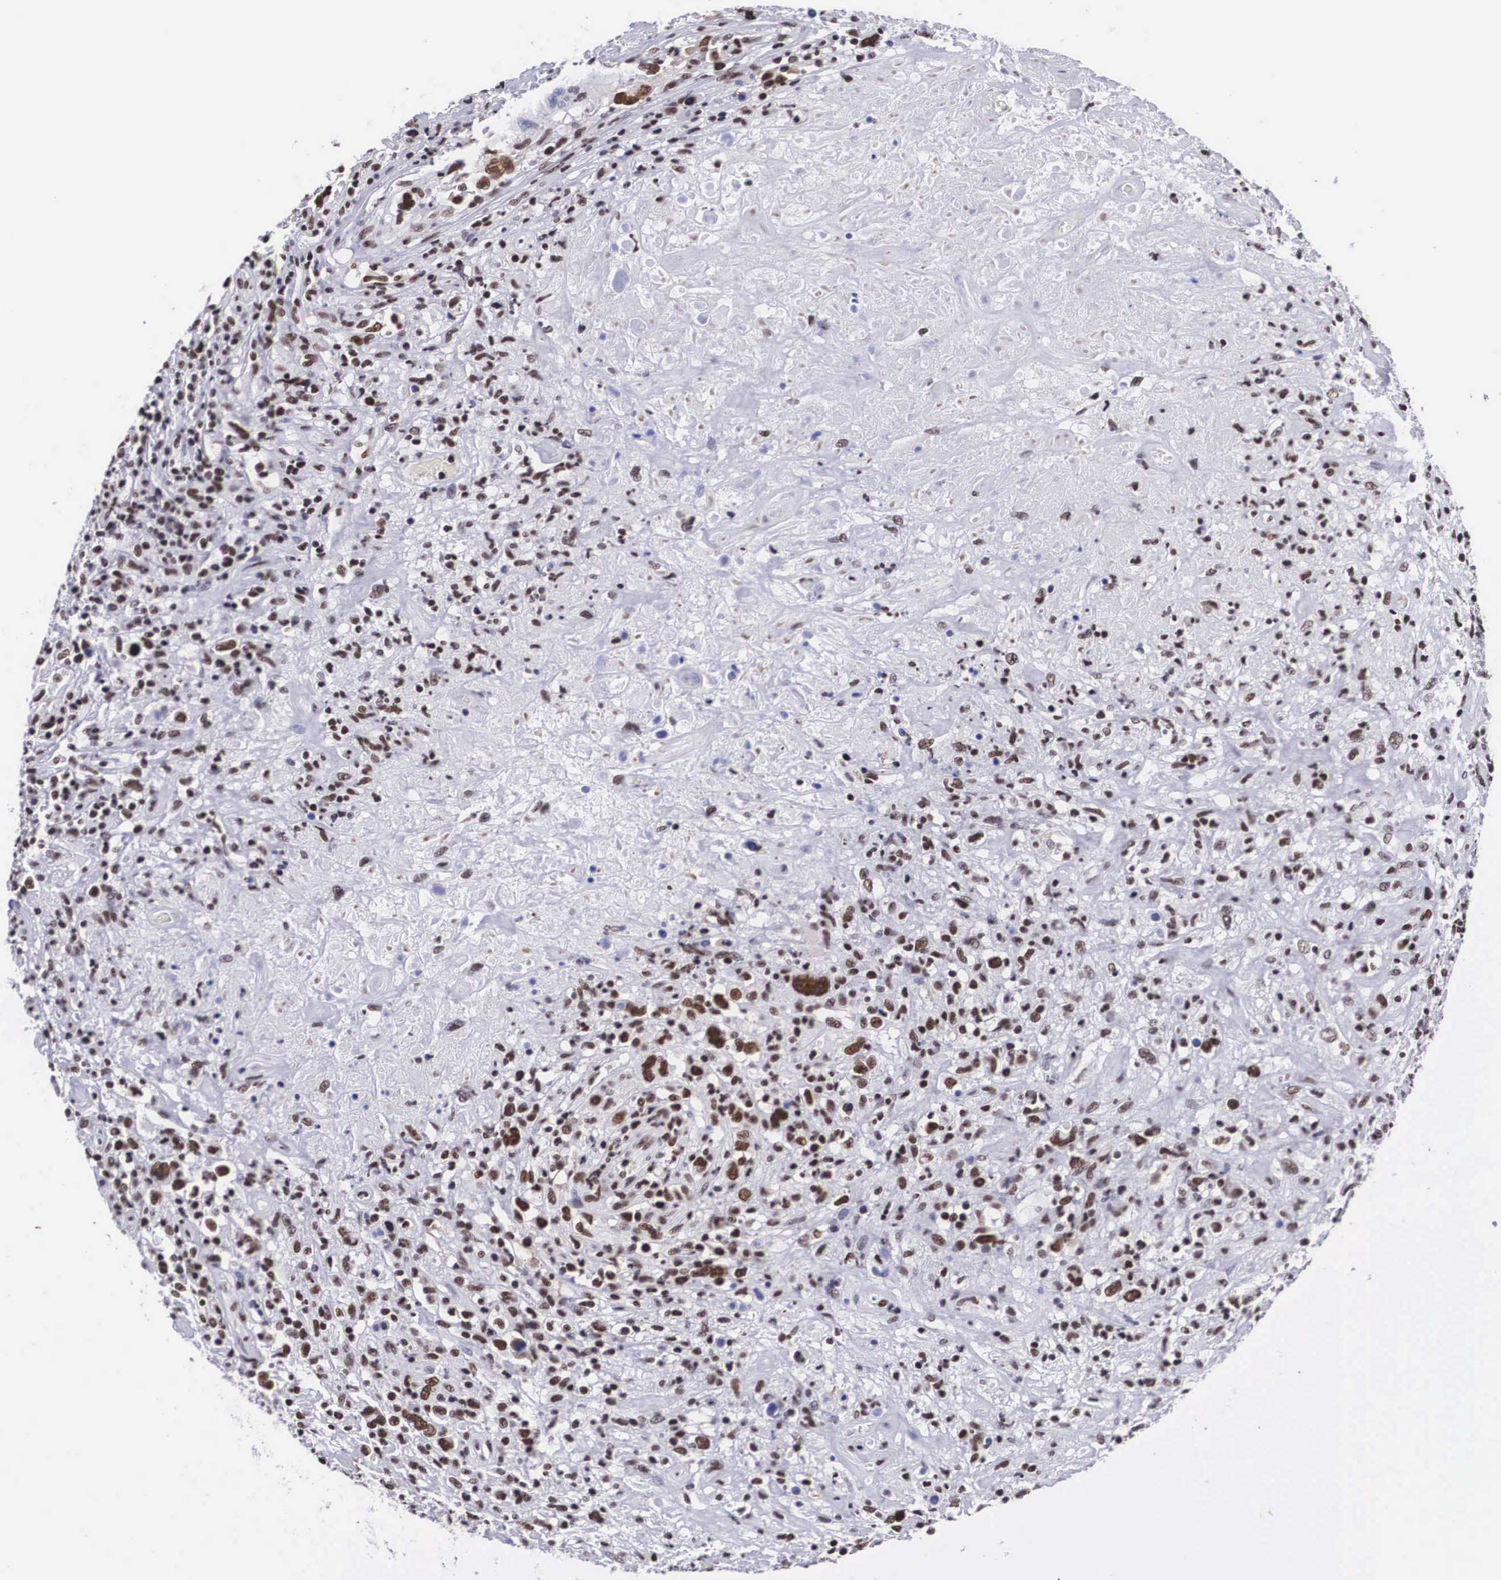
{"staining": {"intensity": "strong", "quantity": ">75%", "location": "nuclear"}, "tissue": "lymphoma", "cell_type": "Tumor cells", "image_type": "cancer", "snomed": [{"axis": "morphology", "description": "Hodgkin's disease, NOS"}, {"axis": "topography", "description": "Lymph node"}], "caption": "Protein analysis of Hodgkin's disease tissue exhibits strong nuclear positivity in about >75% of tumor cells.", "gene": "SF3A1", "patient": {"sex": "male", "age": 46}}